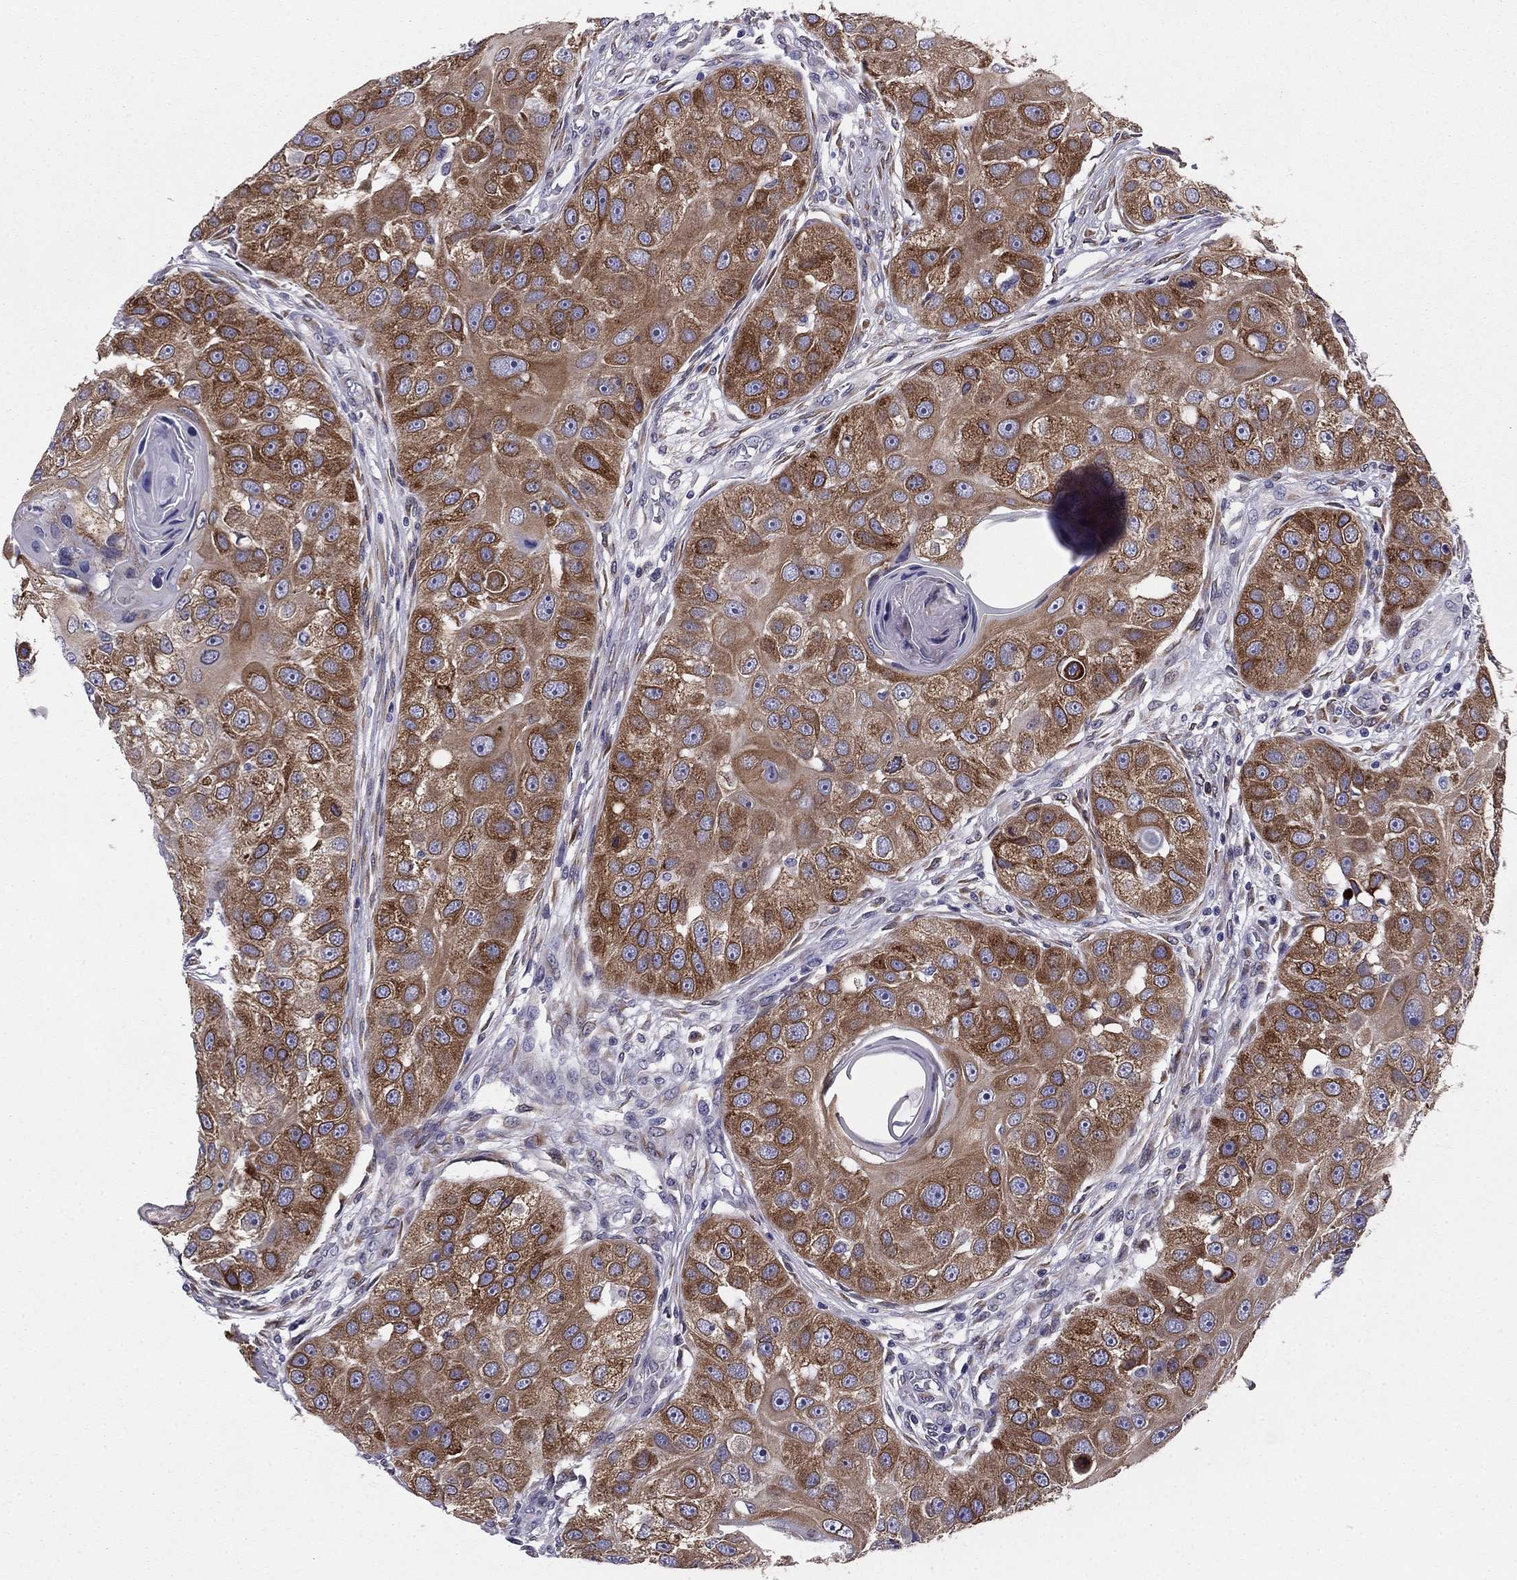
{"staining": {"intensity": "strong", "quantity": "25%-75%", "location": "cytoplasmic/membranous"}, "tissue": "head and neck cancer", "cell_type": "Tumor cells", "image_type": "cancer", "snomed": [{"axis": "morphology", "description": "Normal tissue, NOS"}, {"axis": "morphology", "description": "Squamous cell carcinoma, NOS"}, {"axis": "topography", "description": "Skeletal muscle"}, {"axis": "topography", "description": "Head-Neck"}], "caption": "Strong cytoplasmic/membranous positivity is present in approximately 25%-75% of tumor cells in head and neck cancer.", "gene": "TMED3", "patient": {"sex": "male", "age": 51}}